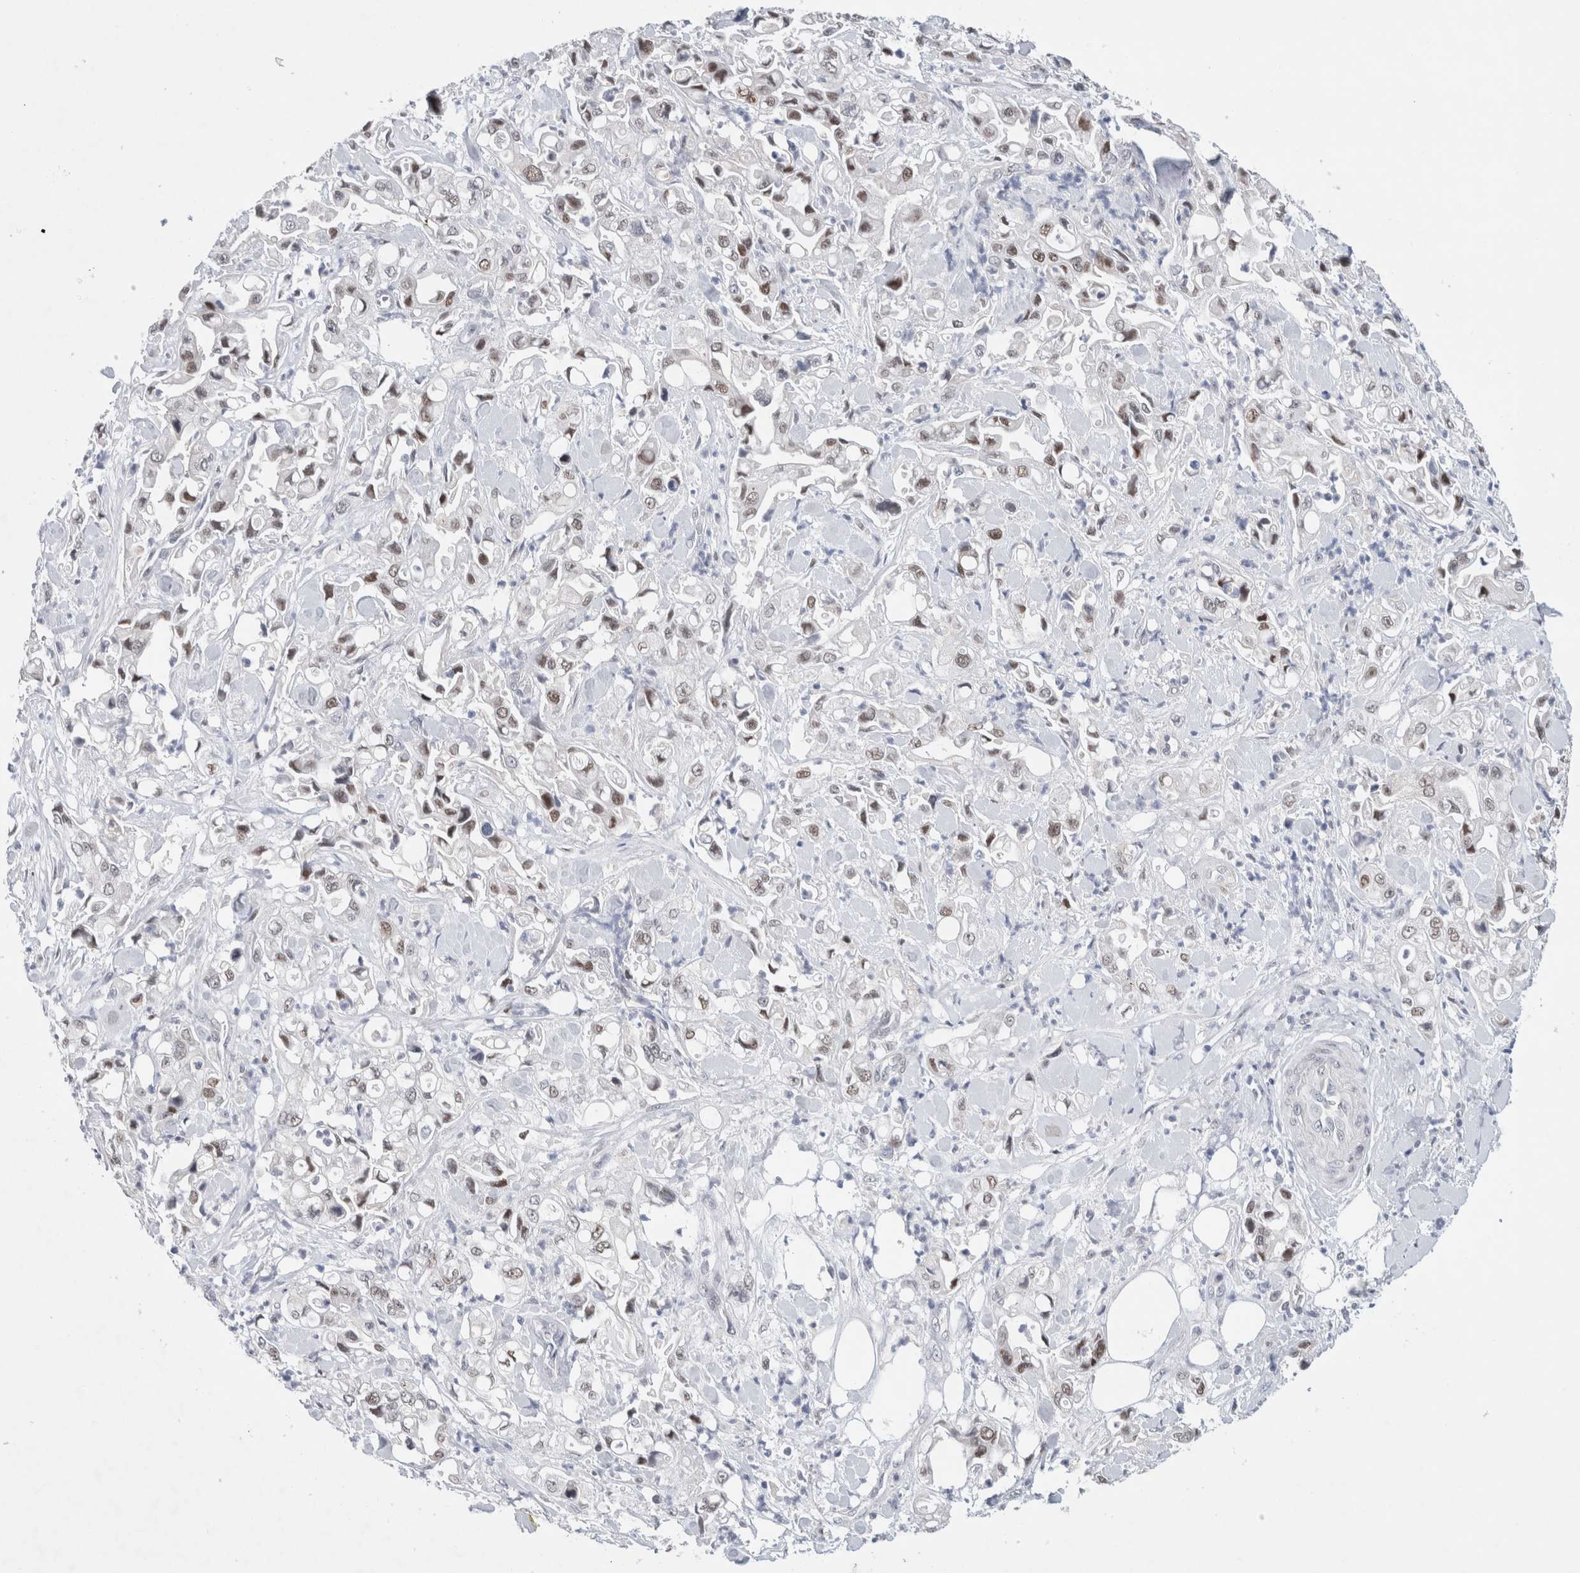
{"staining": {"intensity": "moderate", "quantity": "25%-75%", "location": "nuclear"}, "tissue": "pancreatic cancer", "cell_type": "Tumor cells", "image_type": "cancer", "snomed": [{"axis": "morphology", "description": "Adenocarcinoma, NOS"}, {"axis": "topography", "description": "Pancreas"}], "caption": "Pancreatic adenocarcinoma stained with a brown dye exhibits moderate nuclear positive expression in about 25%-75% of tumor cells.", "gene": "KNL1", "patient": {"sex": "male", "age": 70}}